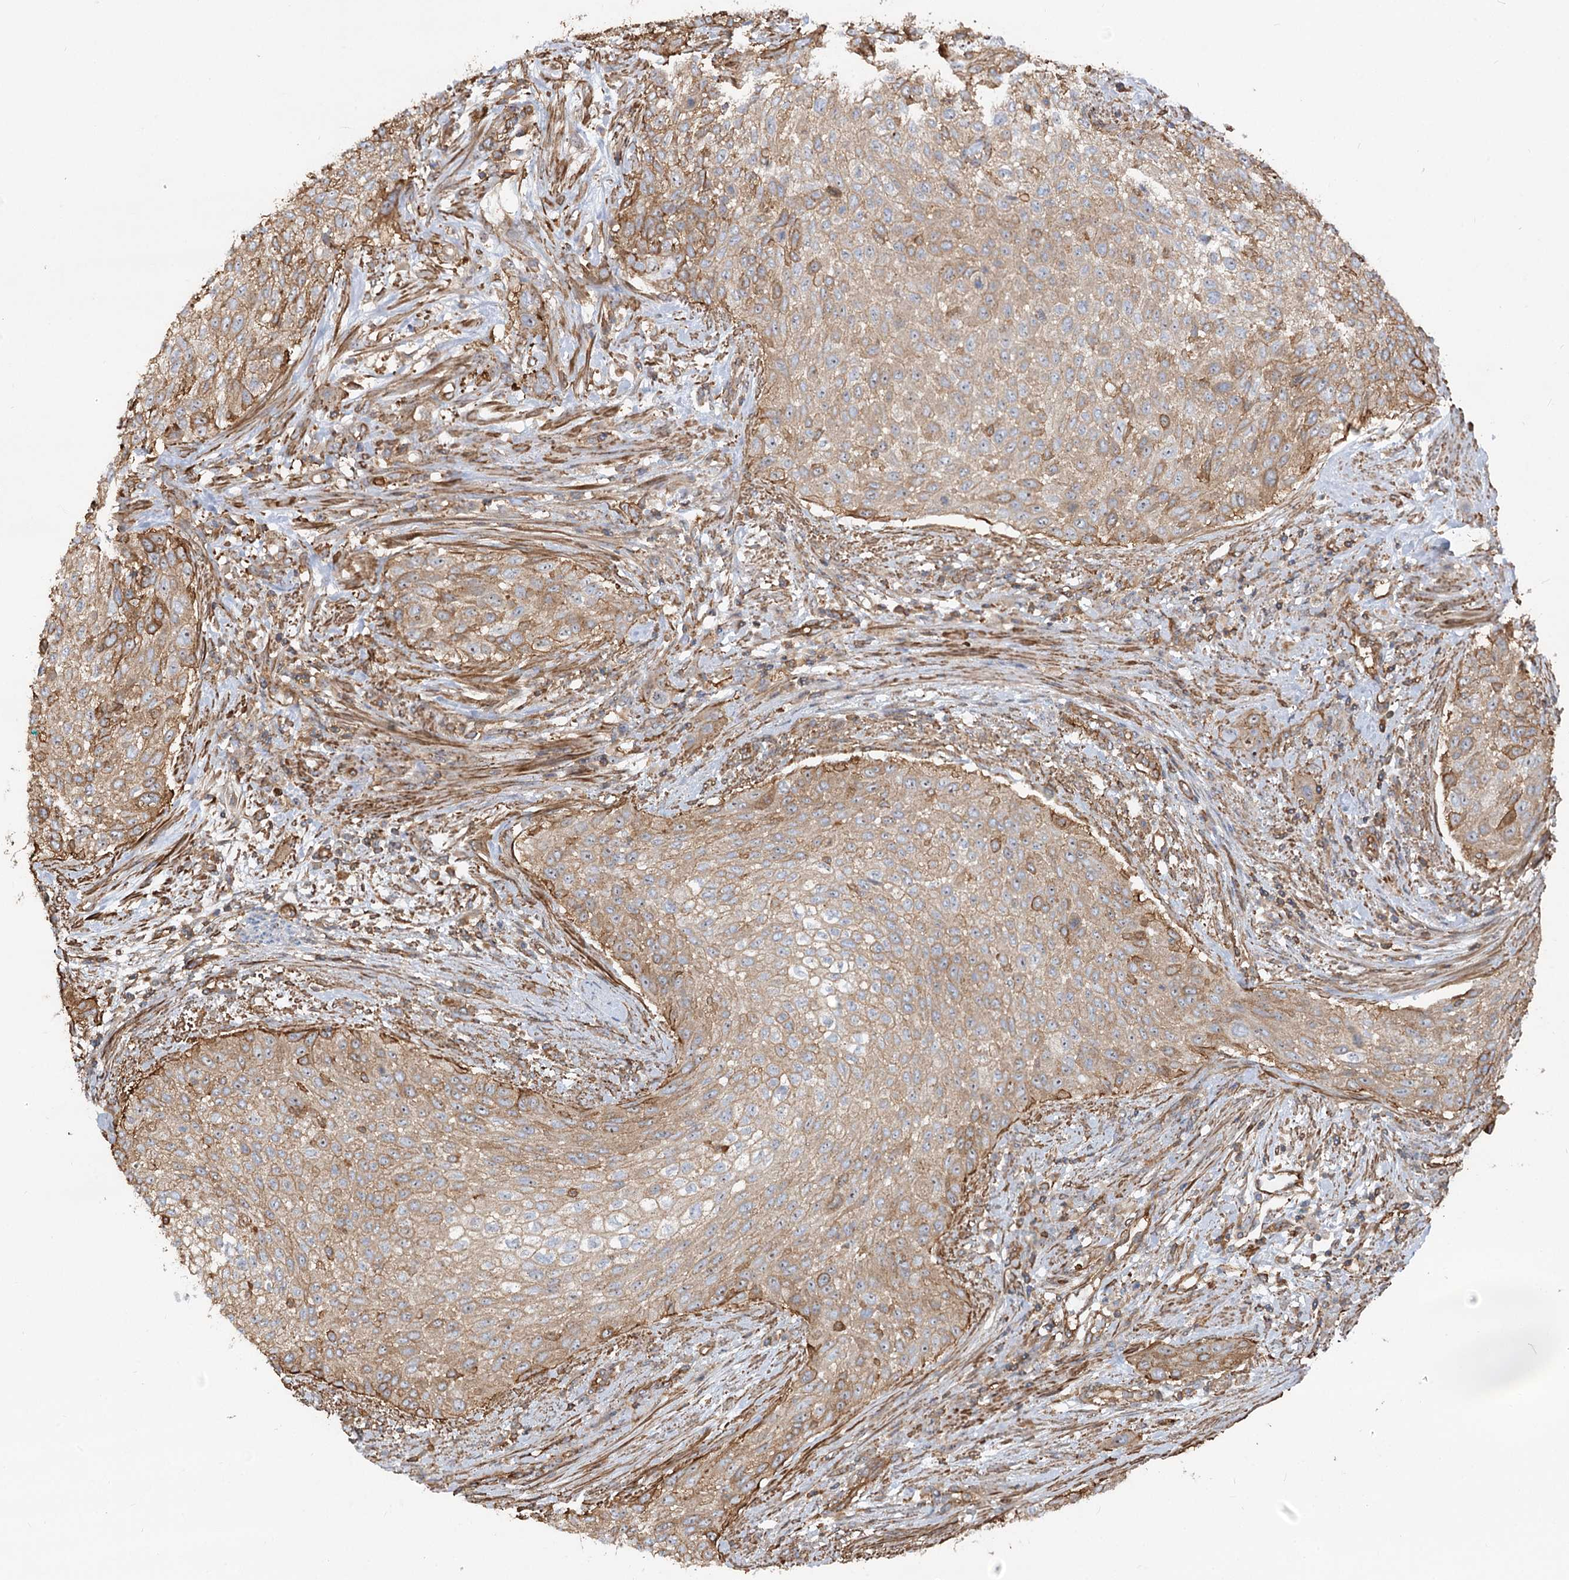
{"staining": {"intensity": "moderate", "quantity": ">75%", "location": "cytoplasmic/membranous"}, "tissue": "urothelial cancer", "cell_type": "Tumor cells", "image_type": "cancer", "snomed": [{"axis": "morphology", "description": "Urothelial carcinoma, High grade"}, {"axis": "topography", "description": "Urinary bladder"}], "caption": "IHC of urothelial cancer reveals medium levels of moderate cytoplasmic/membranous staining in approximately >75% of tumor cells.", "gene": "WDR36", "patient": {"sex": "male", "age": 35}}